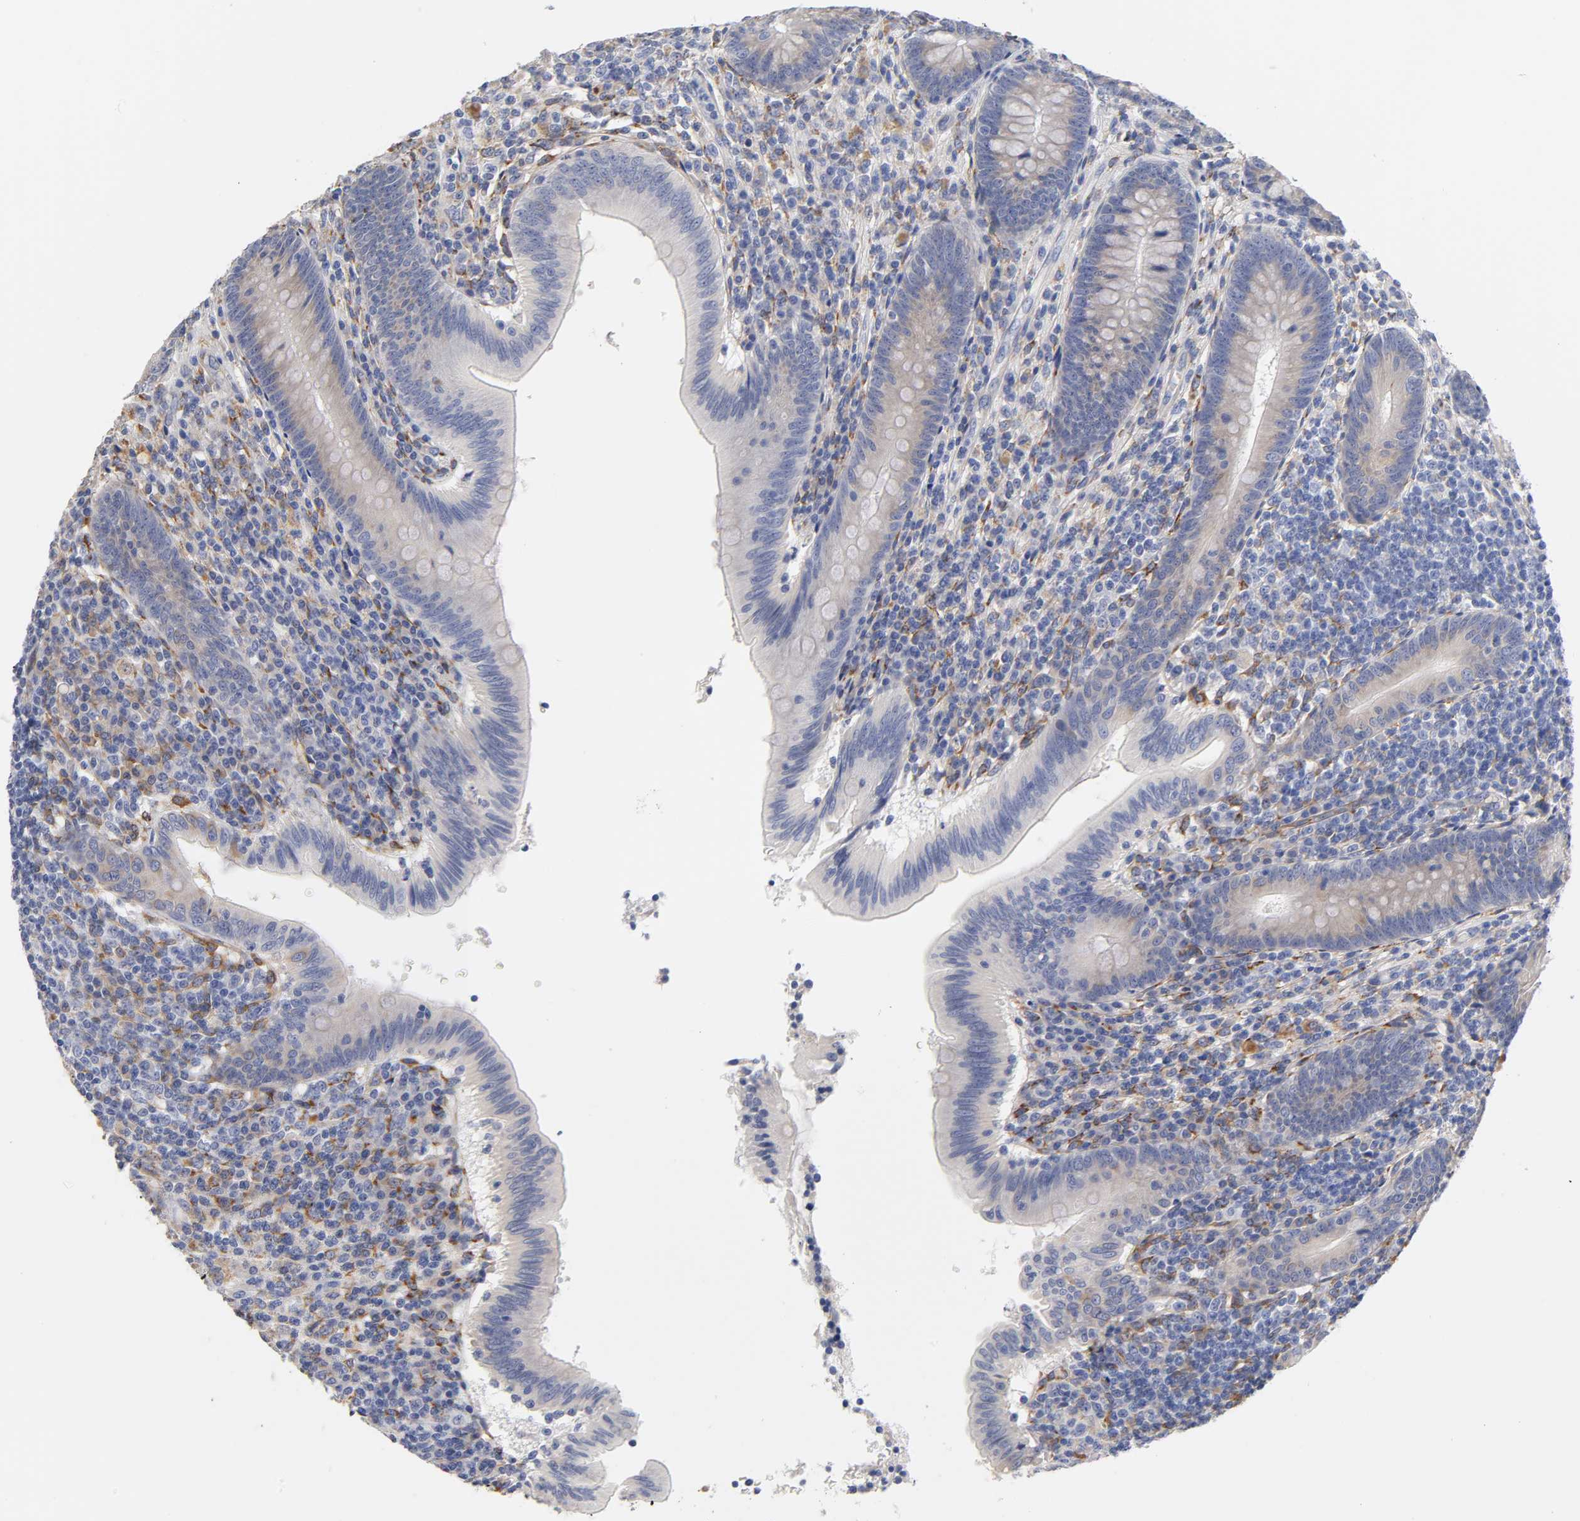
{"staining": {"intensity": "negative", "quantity": "none", "location": "none"}, "tissue": "appendix", "cell_type": "Glandular cells", "image_type": "normal", "snomed": [{"axis": "morphology", "description": "Normal tissue, NOS"}, {"axis": "morphology", "description": "Inflammation, NOS"}, {"axis": "topography", "description": "Appendix"}], "caption": "The photomicrograph reveals no staining of glandular cells in unremarkable appendix.", "gene": "LAMB1", "patient": {"sex": "male", "age": 46}}